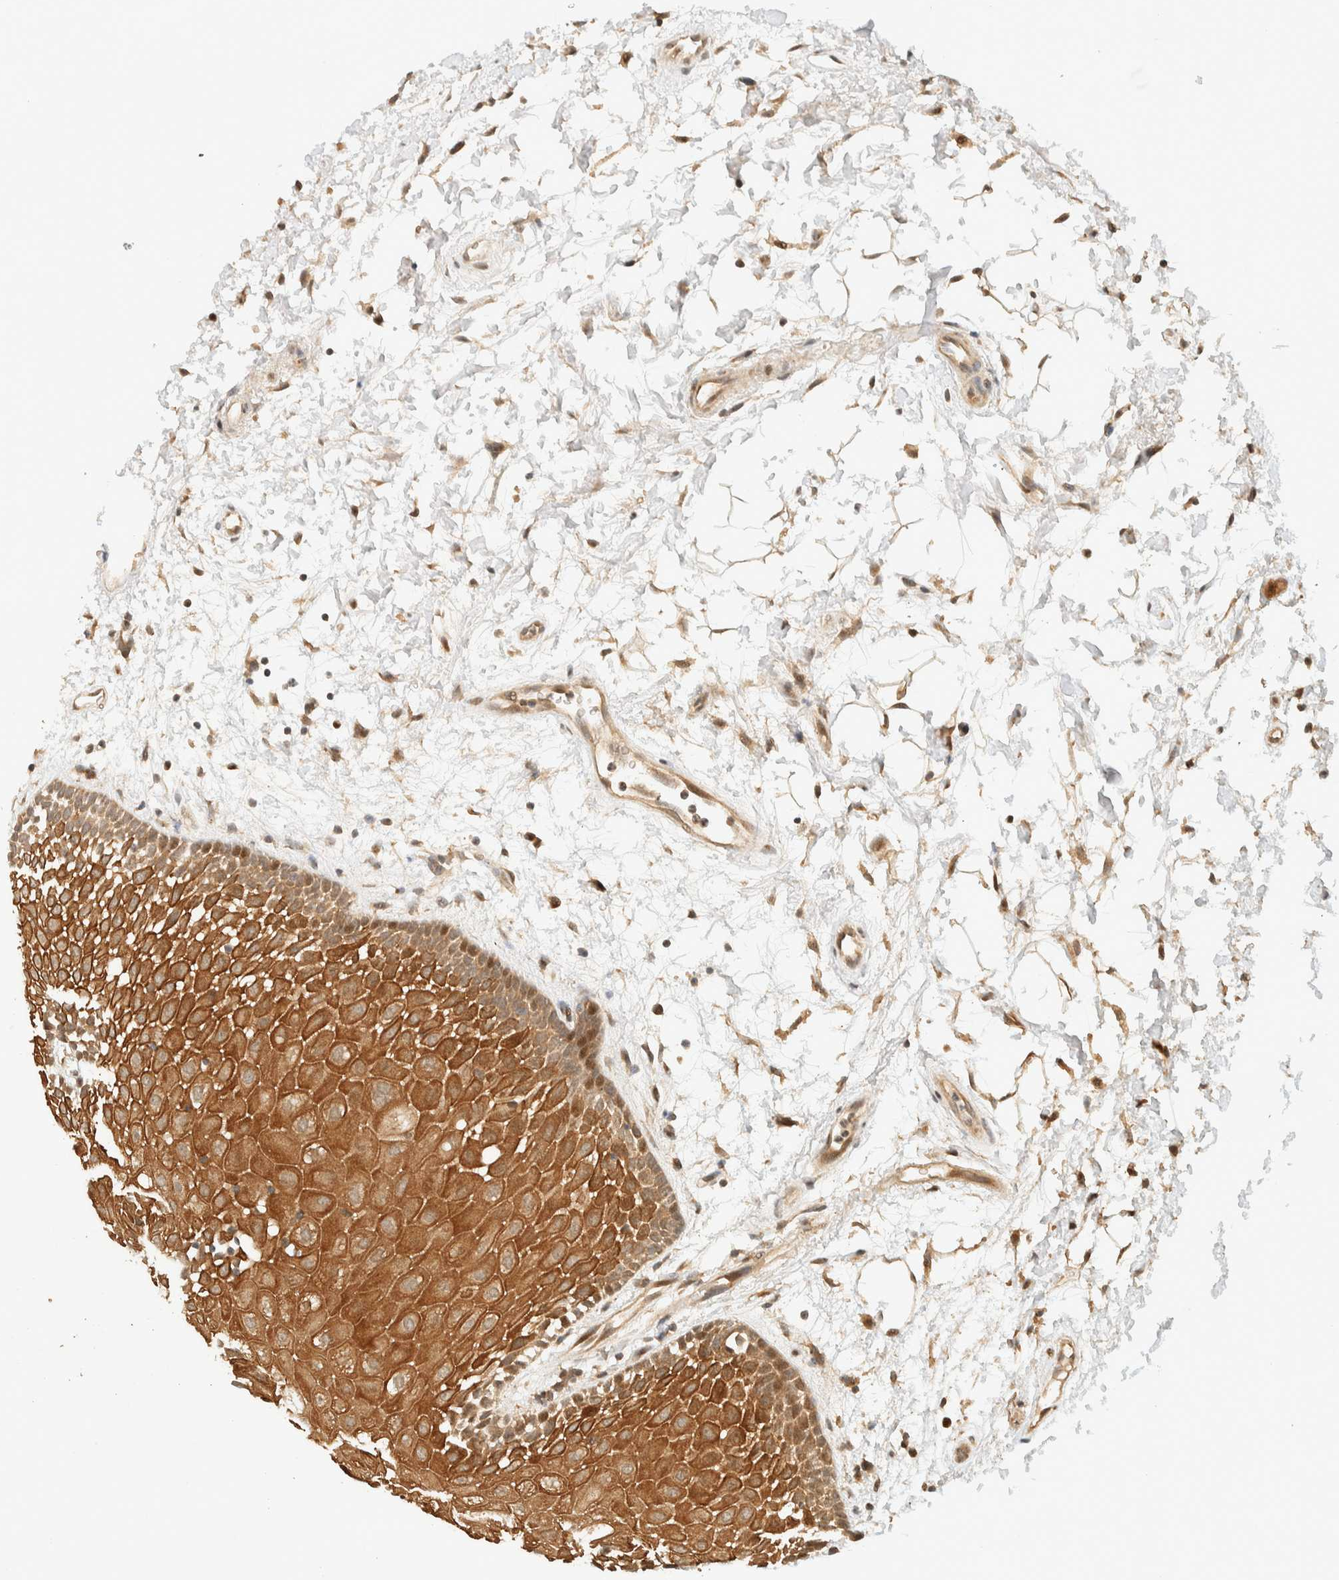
{"staining": {"intensity": "strong", "quantity": ">75%", "location": "cytoplasmic/membranous,nuclear"}, "tissue": "oral mucosa", "cell_type": "Squamous epithelial cells", "image_type": "normal", "snomed": [{"axis": "morphology", "description": "Normal tissue, NOS"}, {"axis": "topography", "description": "Skeletal muscle"}, {"axis": "topography", "description": "Oral tissue"}, {"axis": "topography", "description": "Peripheral nerve tissue"}], "caption": "The immunohistochemical stain shows strong cytoplasmic/membranous,nuclear staining in squamous epithelial cells of benign oral mucosa.", "gene": "ZBTB34", "patient": {"sex": "female", "age": 84}}